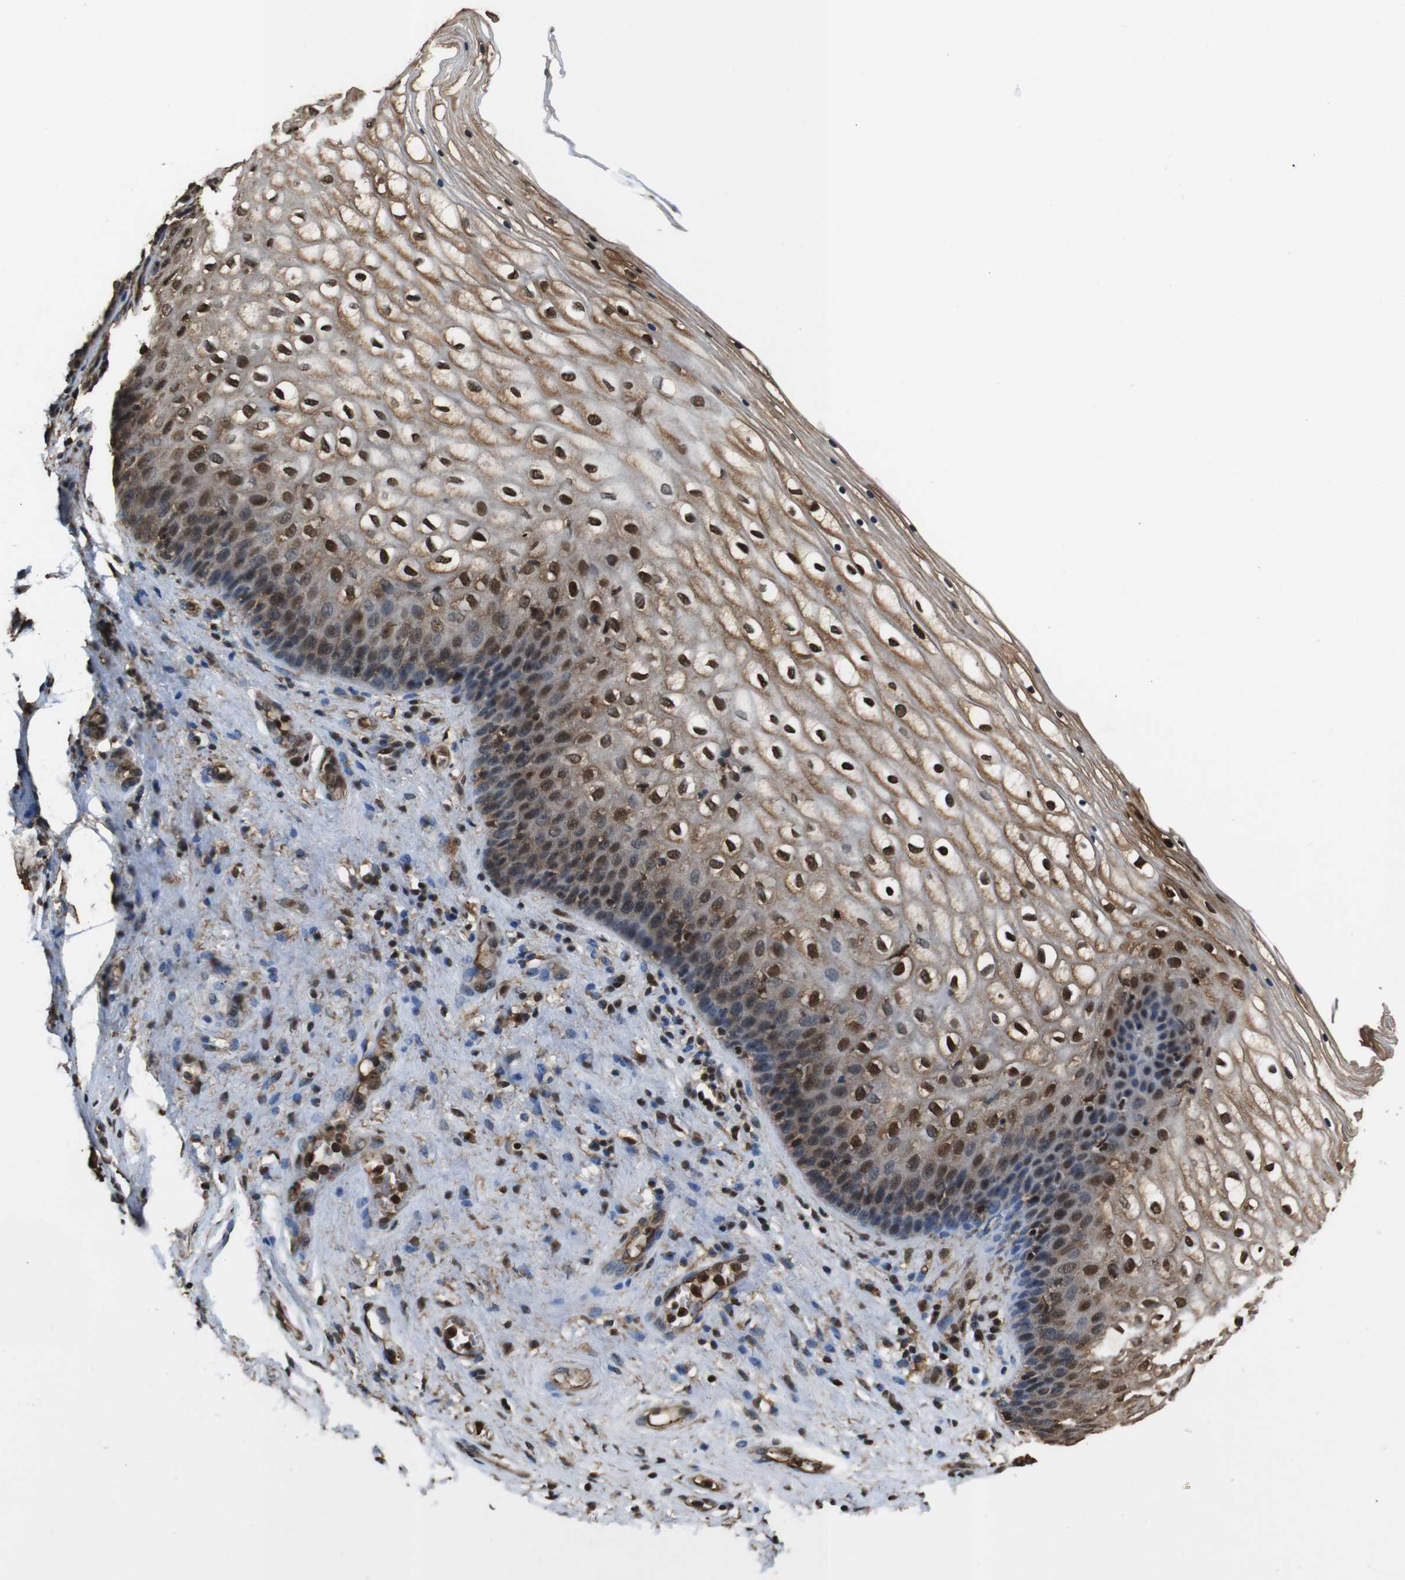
{"staining": {"intensity": "strong", "quantity": "25%-75%", "location": "cytoplasmic/membranous,nuclear"}, "tissue": "vagina", "cell_type": "Squamous epithelial cells", "image_type": "normal", "snomed": [{"axis": "morphology", "description": "Normal tissue, NOS"}, {"axis": "topography", "description": "Vagina"}], "caption": "Normal vagina displays strong cytoplasmic/membranous,nuclear positivity in approximately 25%-75% of squamous epithelial cells.", "gene": "VCP", "patient": {"sex": "female", "age": 34}}